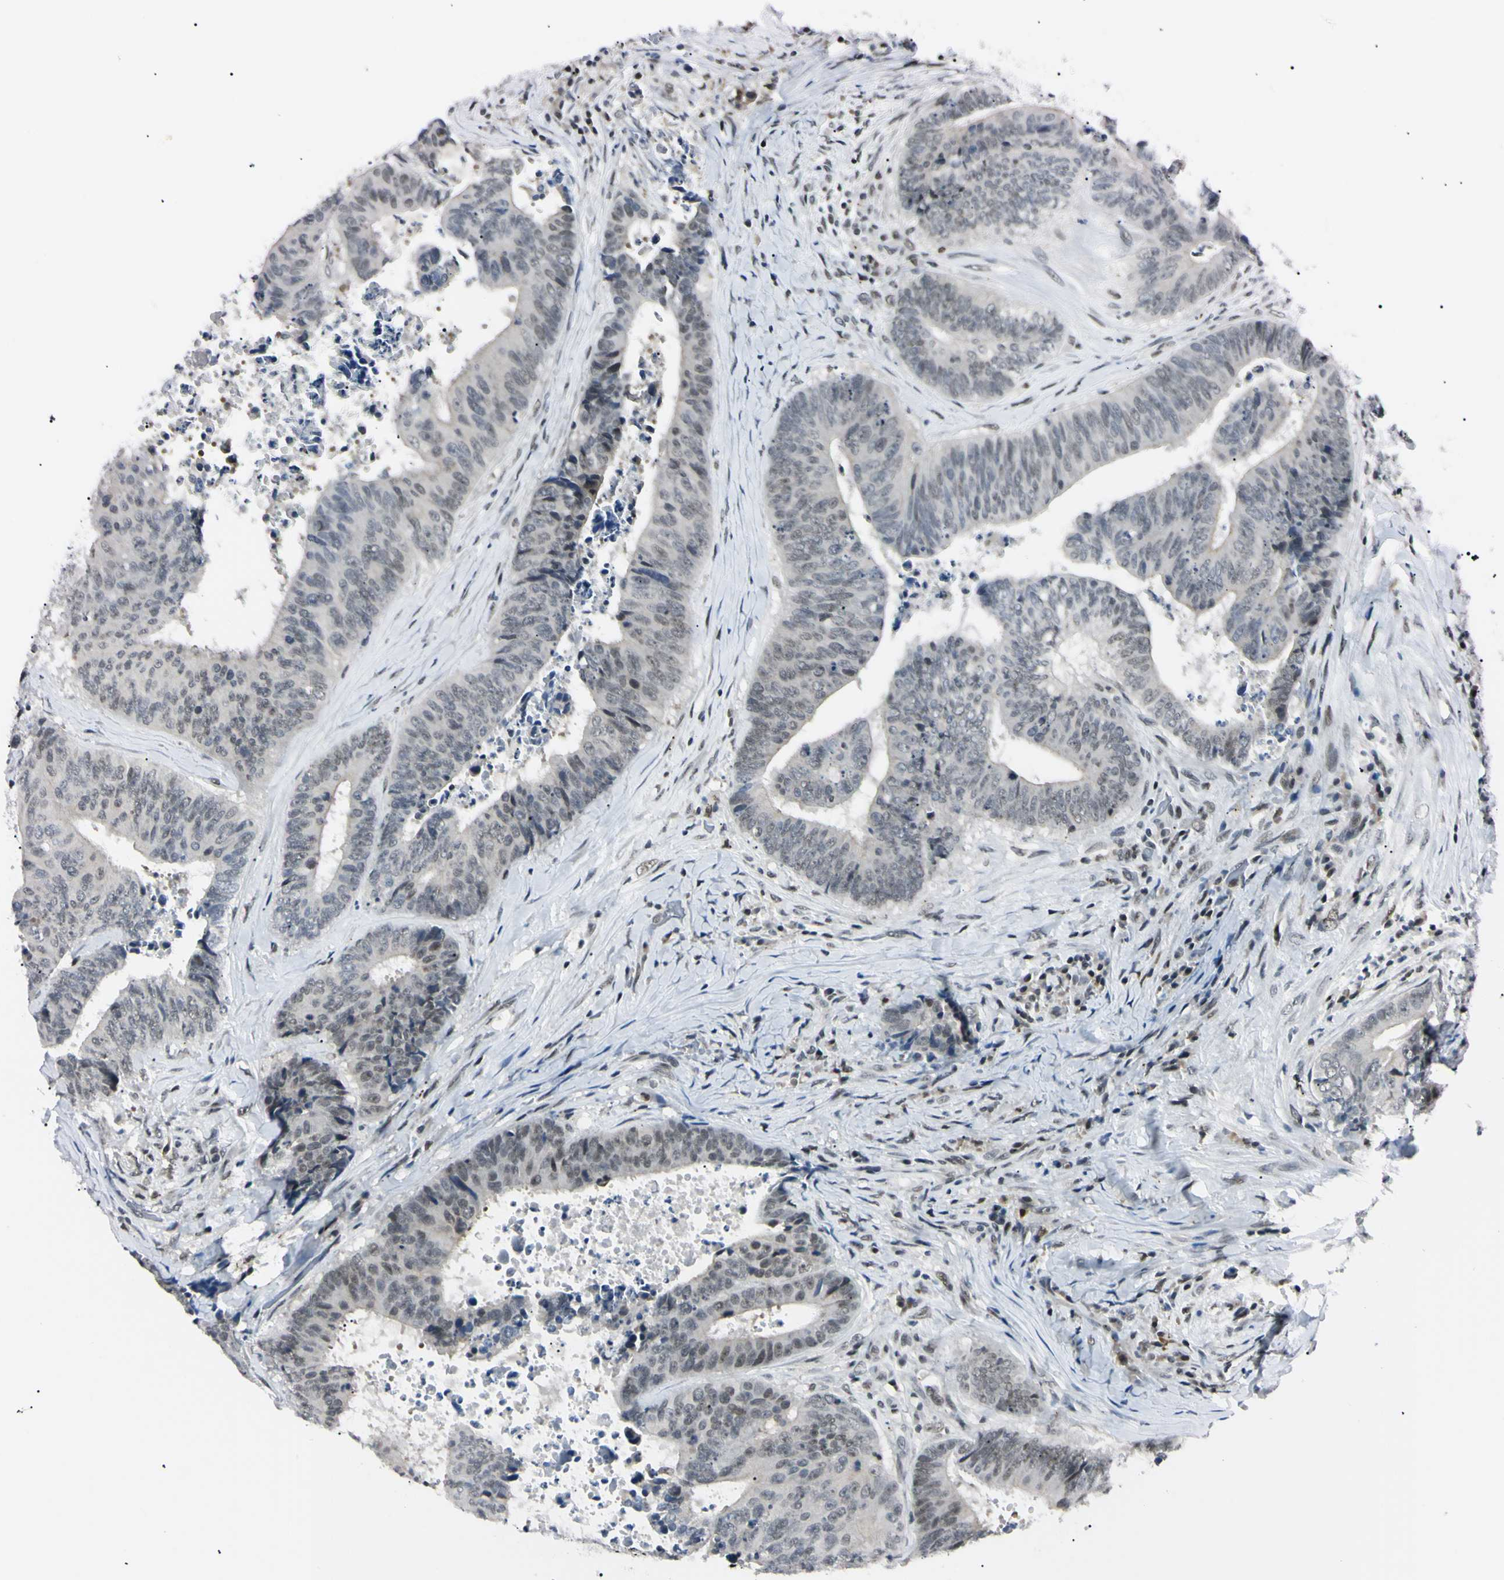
{"staining": {"intensity": "negative", "quantity": "none", "location": "none"}, "tissue": "colorectal cancer", "cell_type": "Tumor cells", "image_type": "cancer", "snomed": [{"axis": "morphology", "description": "Adenocarcinoma, NOS"}, {"axis": "topography", "description": "Rectum"}], "caption": "Tumor cells are negative for protein expression in human colorectal cancer.", "gene": "C1orf174", "patient": {"sex": "male", "age": 72}}